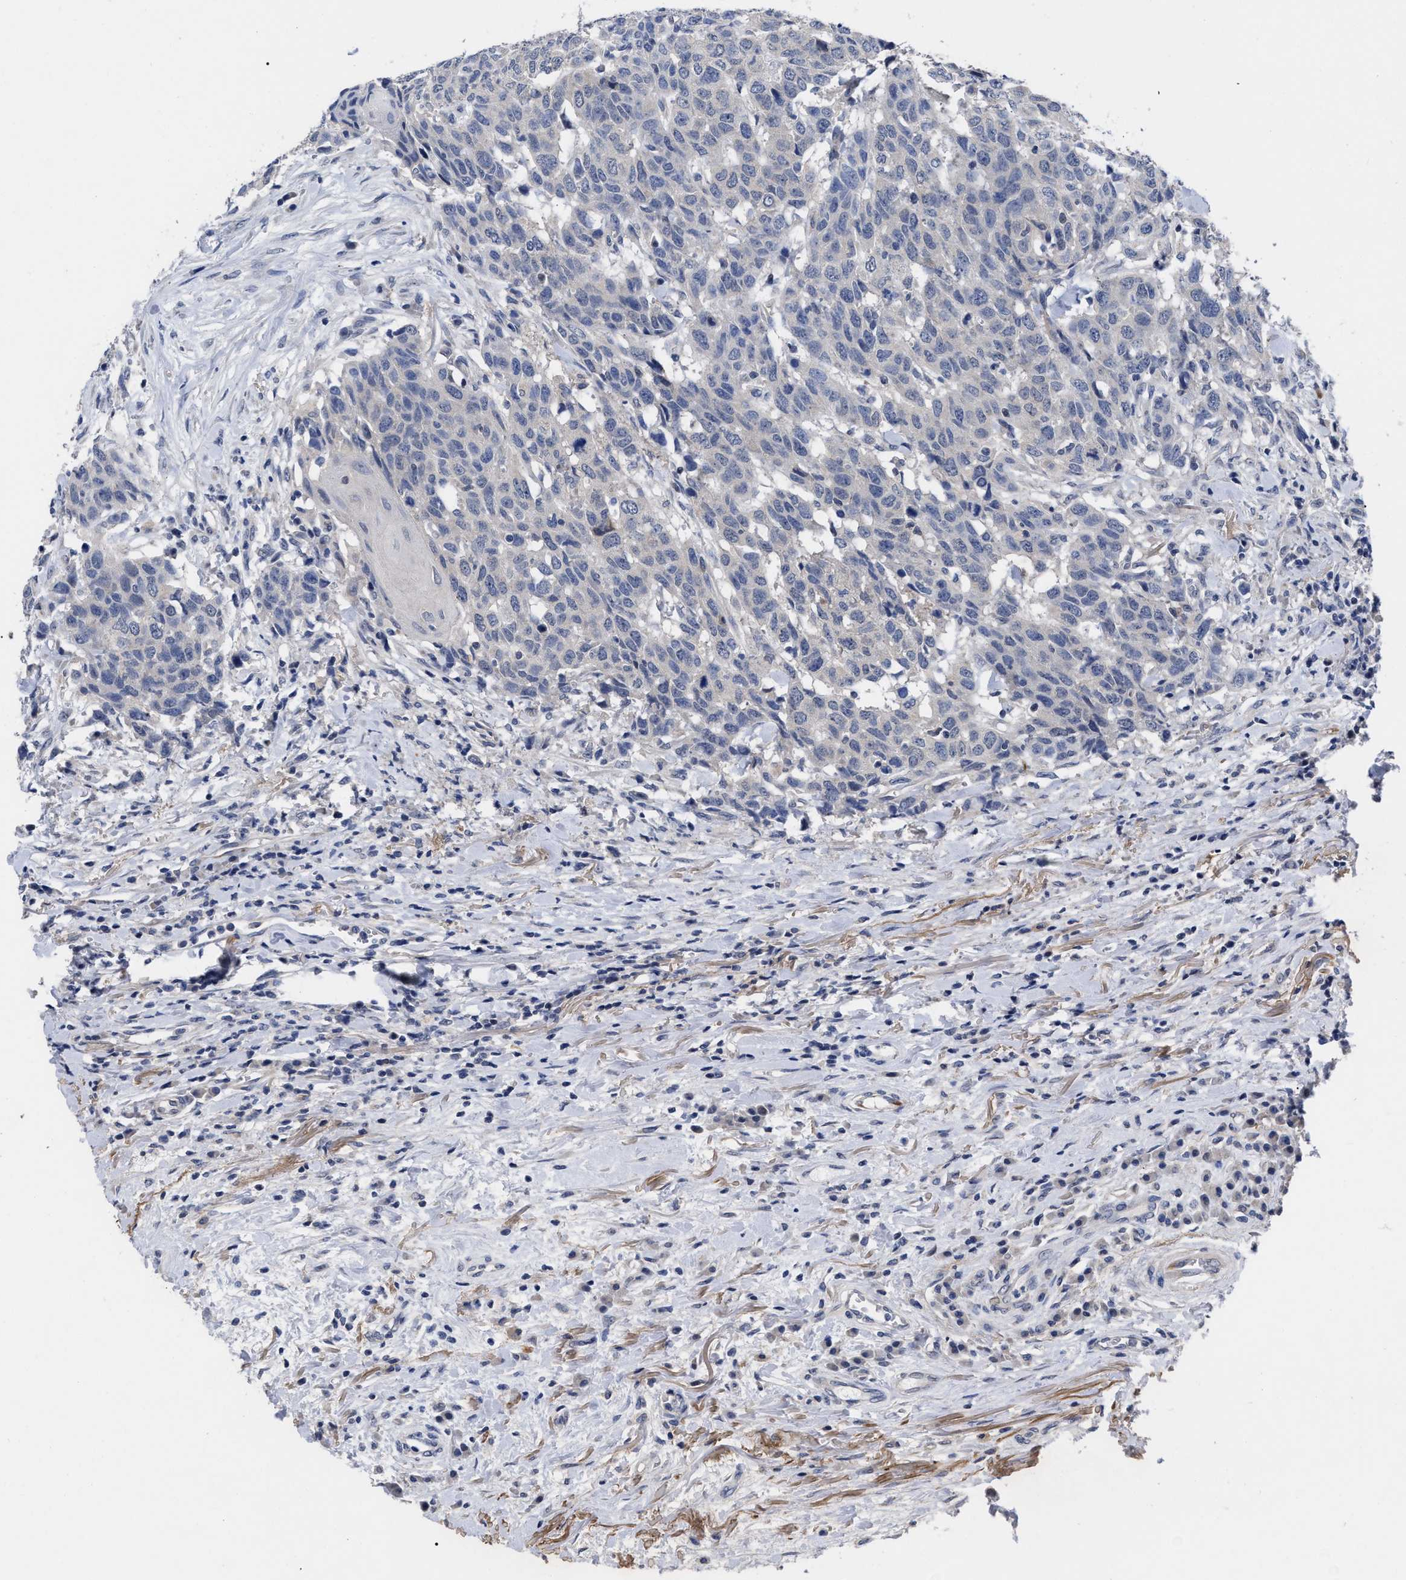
{"staining": {"intensity": "negative", "quantity": "none", "location": "none"}, "tissue": "head and neck cancer", "cell_type": "Tumor cells", "image_type": "cancer", "snomed": [{"axis": "morphology", "description": "Squamous cell carcinoma, NOS"}, {"axis": "topography", "description": "Head-Neck"}], "caption": "A micrograph of human head and neck cancer (squamous cell carcinoma) is negative for staining in tumor cells. (Brightfield microscopy of DAB IHC at high magnification).", "gene": "CCN5", "patient": {"sex": "male", "age": 66}}